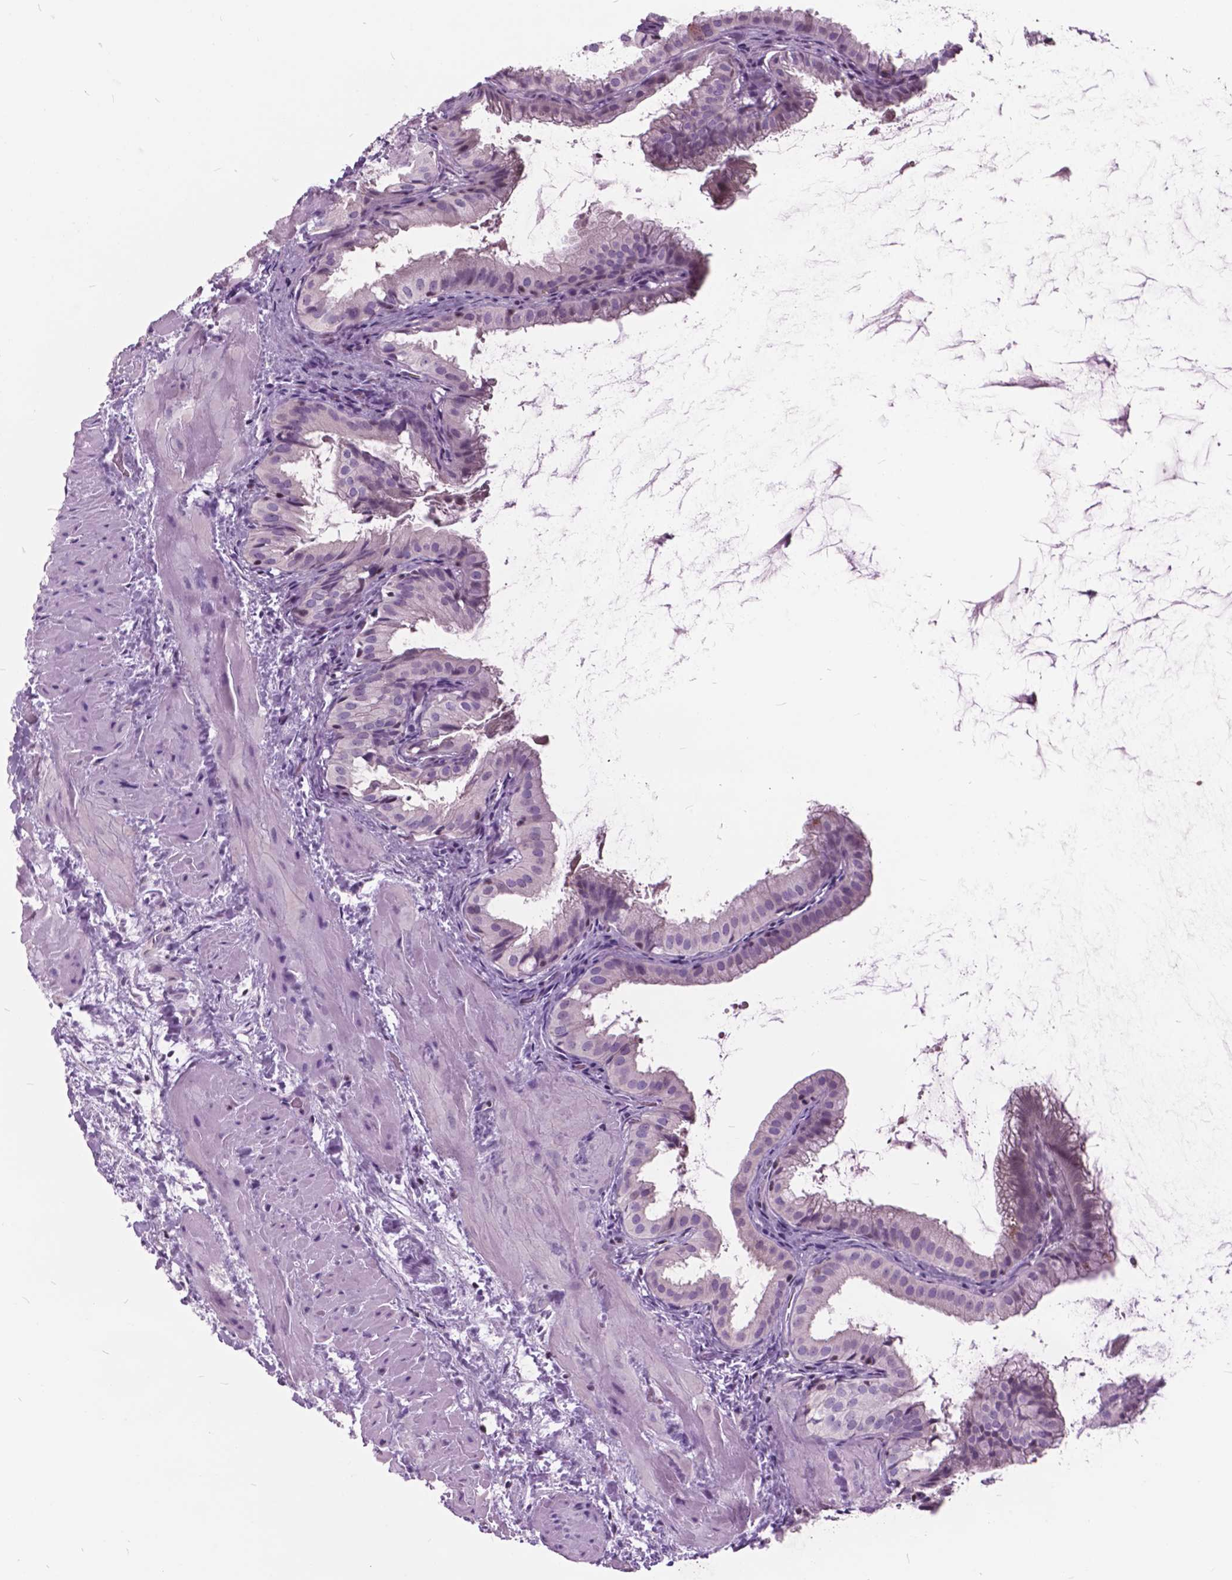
{"staining": {"intensity": "negative", "quantity": "none", "location": "none"}, "tissue": "gallbladder", "cell_type": "Glandular cells", "image_type": "normal", "snomed": [{"axis": "morphology", "description": "Normal tissue, NOS"}, {"axis": "topography", "description": "Gallbladder"}], "caption": "DAB (3,3'-diaminobenzidine) immunohistochemical staining of normal human gallbladder shows no significant positivity in glandular cells. The staining is performed using DAB brown chromogen with nuclei counter-stained in using hematoxylin.", "gene": "SP140", "patient": {"sex": "male", "age": 70}}